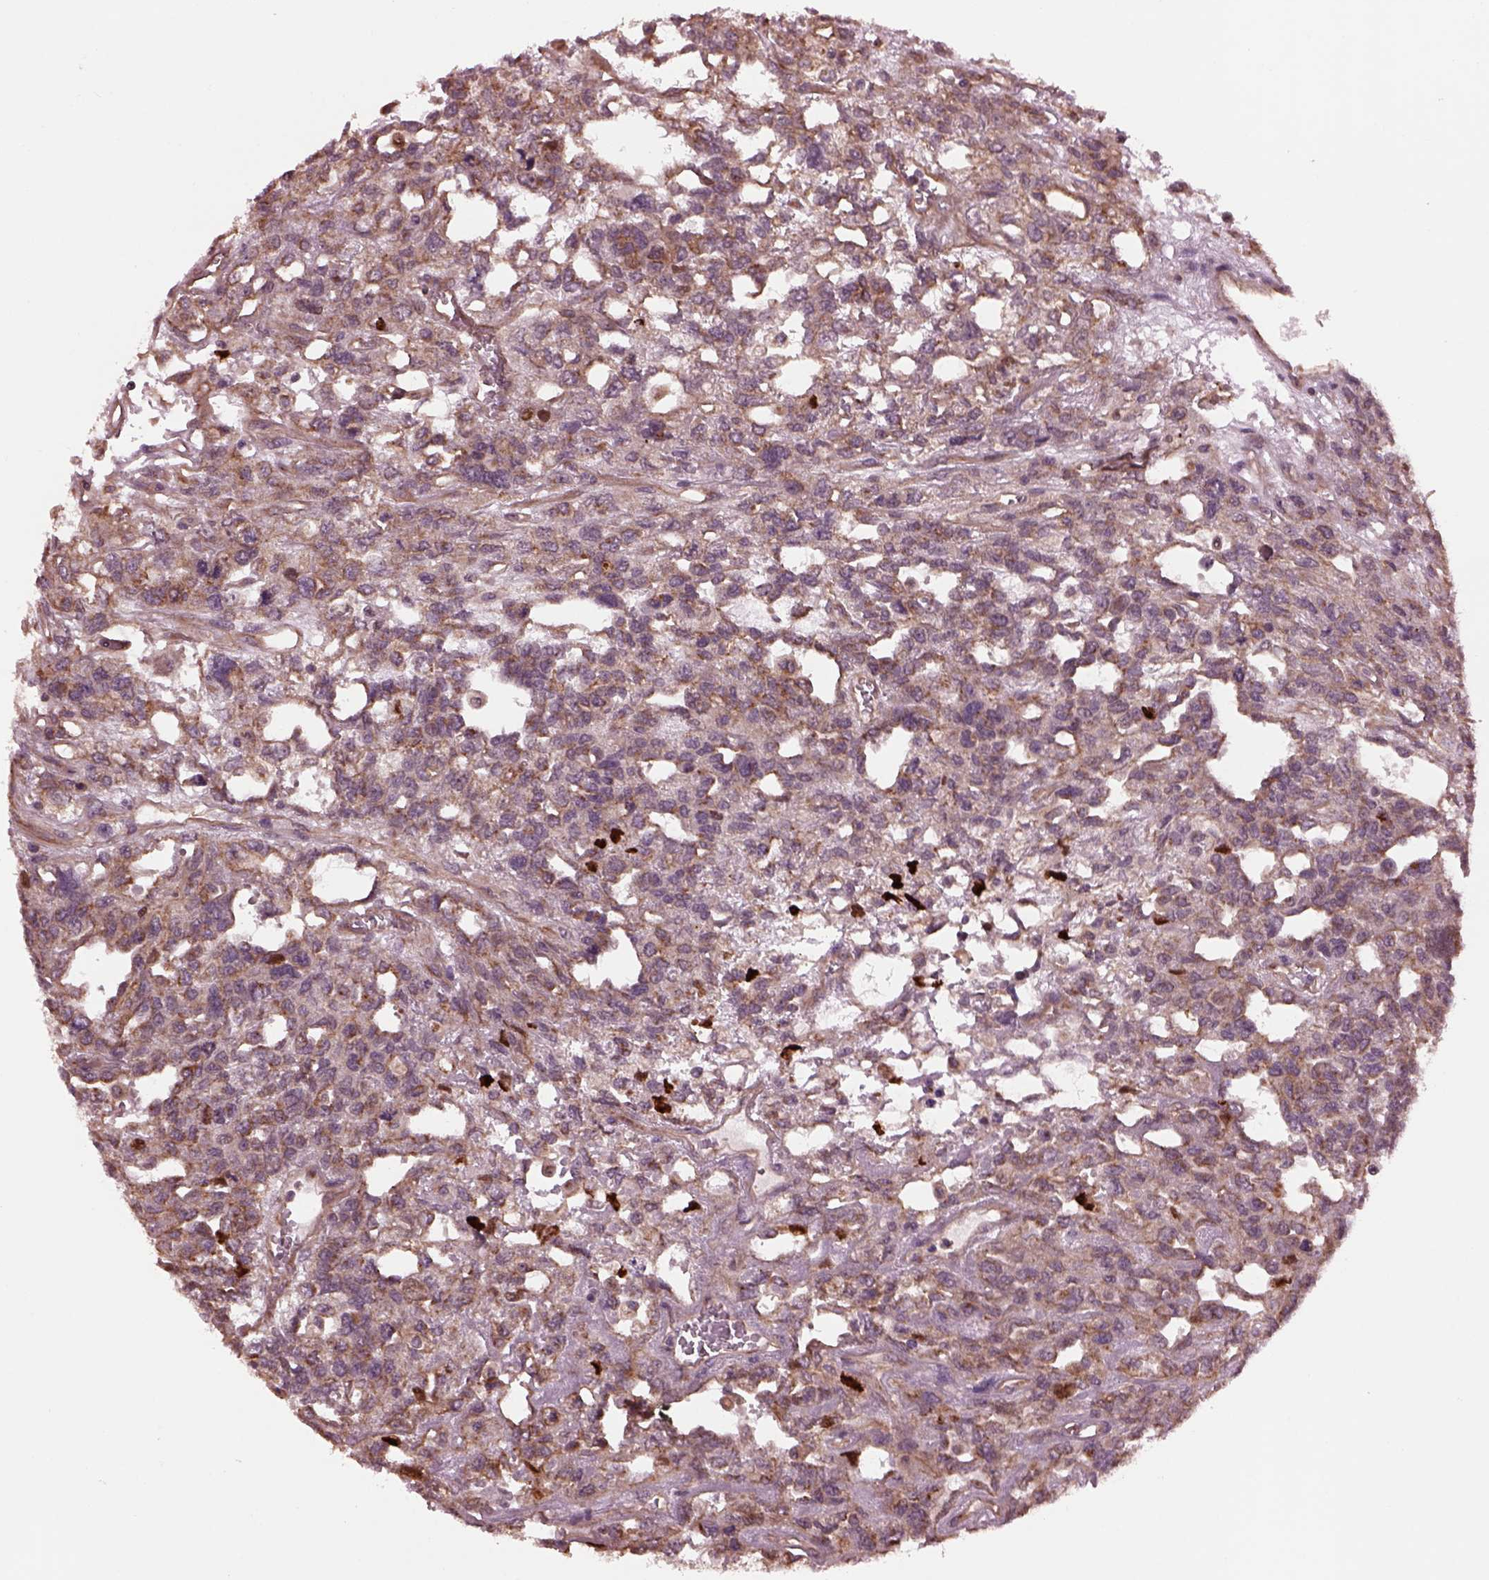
{"staining": {"intensity": "moderate", "quantity": "25%-75%", "location": "cytoplasmic/membranous"}, "tissue": "testis cancer", "cell_type": "Tumor cells", "image_type": "cancer", "snomed": [{"axis": "morphology", "description": "Seminoma, NOS"}, {"axis": "topography", "description": "Testis"}], "caption": "Testis cancer stained with a brown dye exhibits moderate cytoplasmic/membranous positive positivity in approximately 25%-75% of tumor cells.", "gene": "RUFY3", "patient": {"sex": "male", "age": 52}}